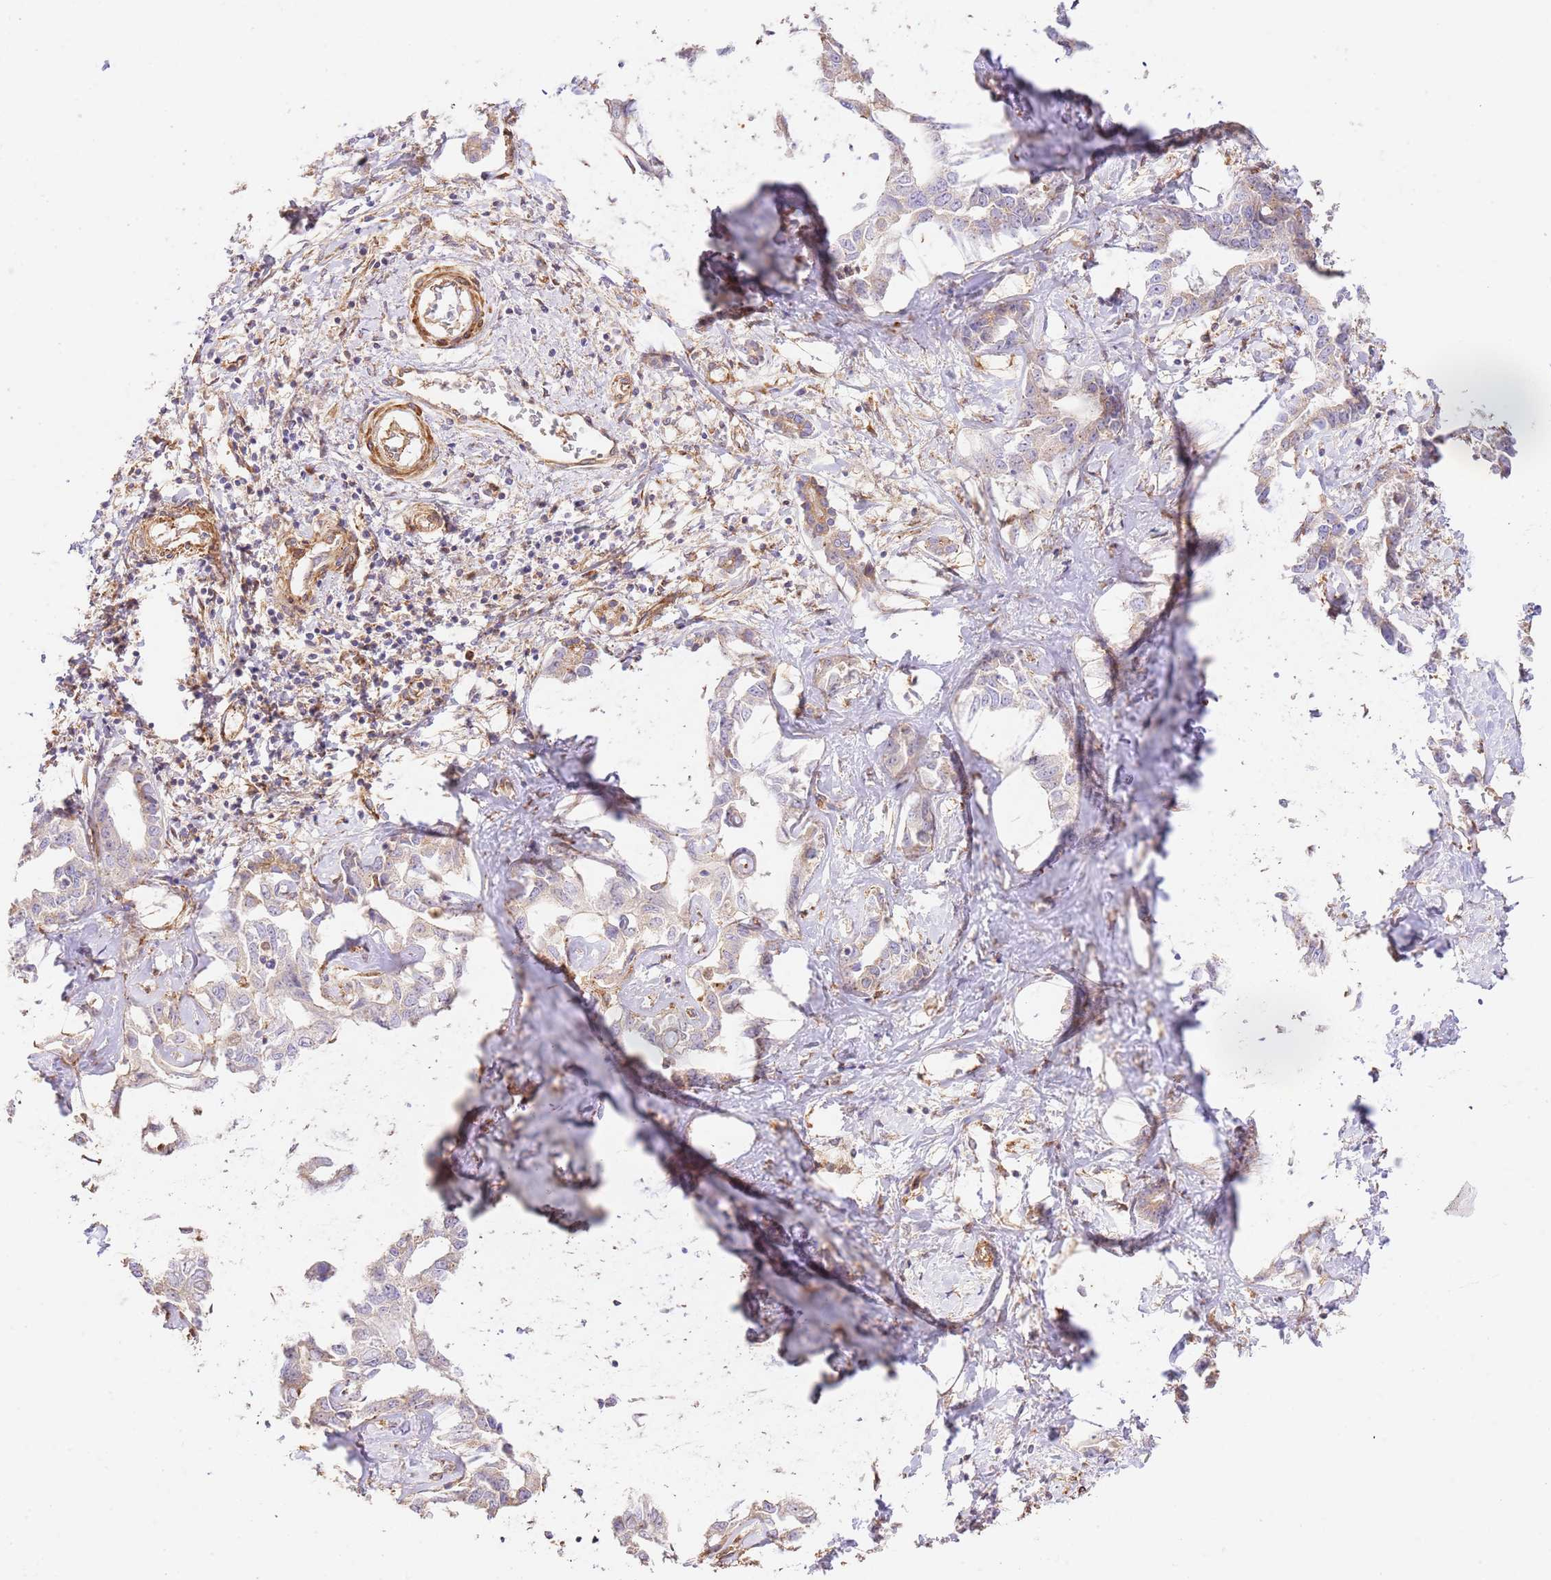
{"staining": {"intensity": "weak", "quantity": "<25%", "location": "cytoplasmic/membranous"}, "tissue": "liver cancer", "cell_type": "Tumor cells", "image_type": "cancer", "snomed": [{"axis": "morphology", "description": "Cholangiocarcinoma"}, {"axis": "topography", "description": "Liver"}], "caption": "Immunohistochemistry of human liver cancer (cholangiocarcinoma) shows no staining in tumor cells.", "gene": "ZBTB39", "patient": {"sex": "male", "age": 59}}